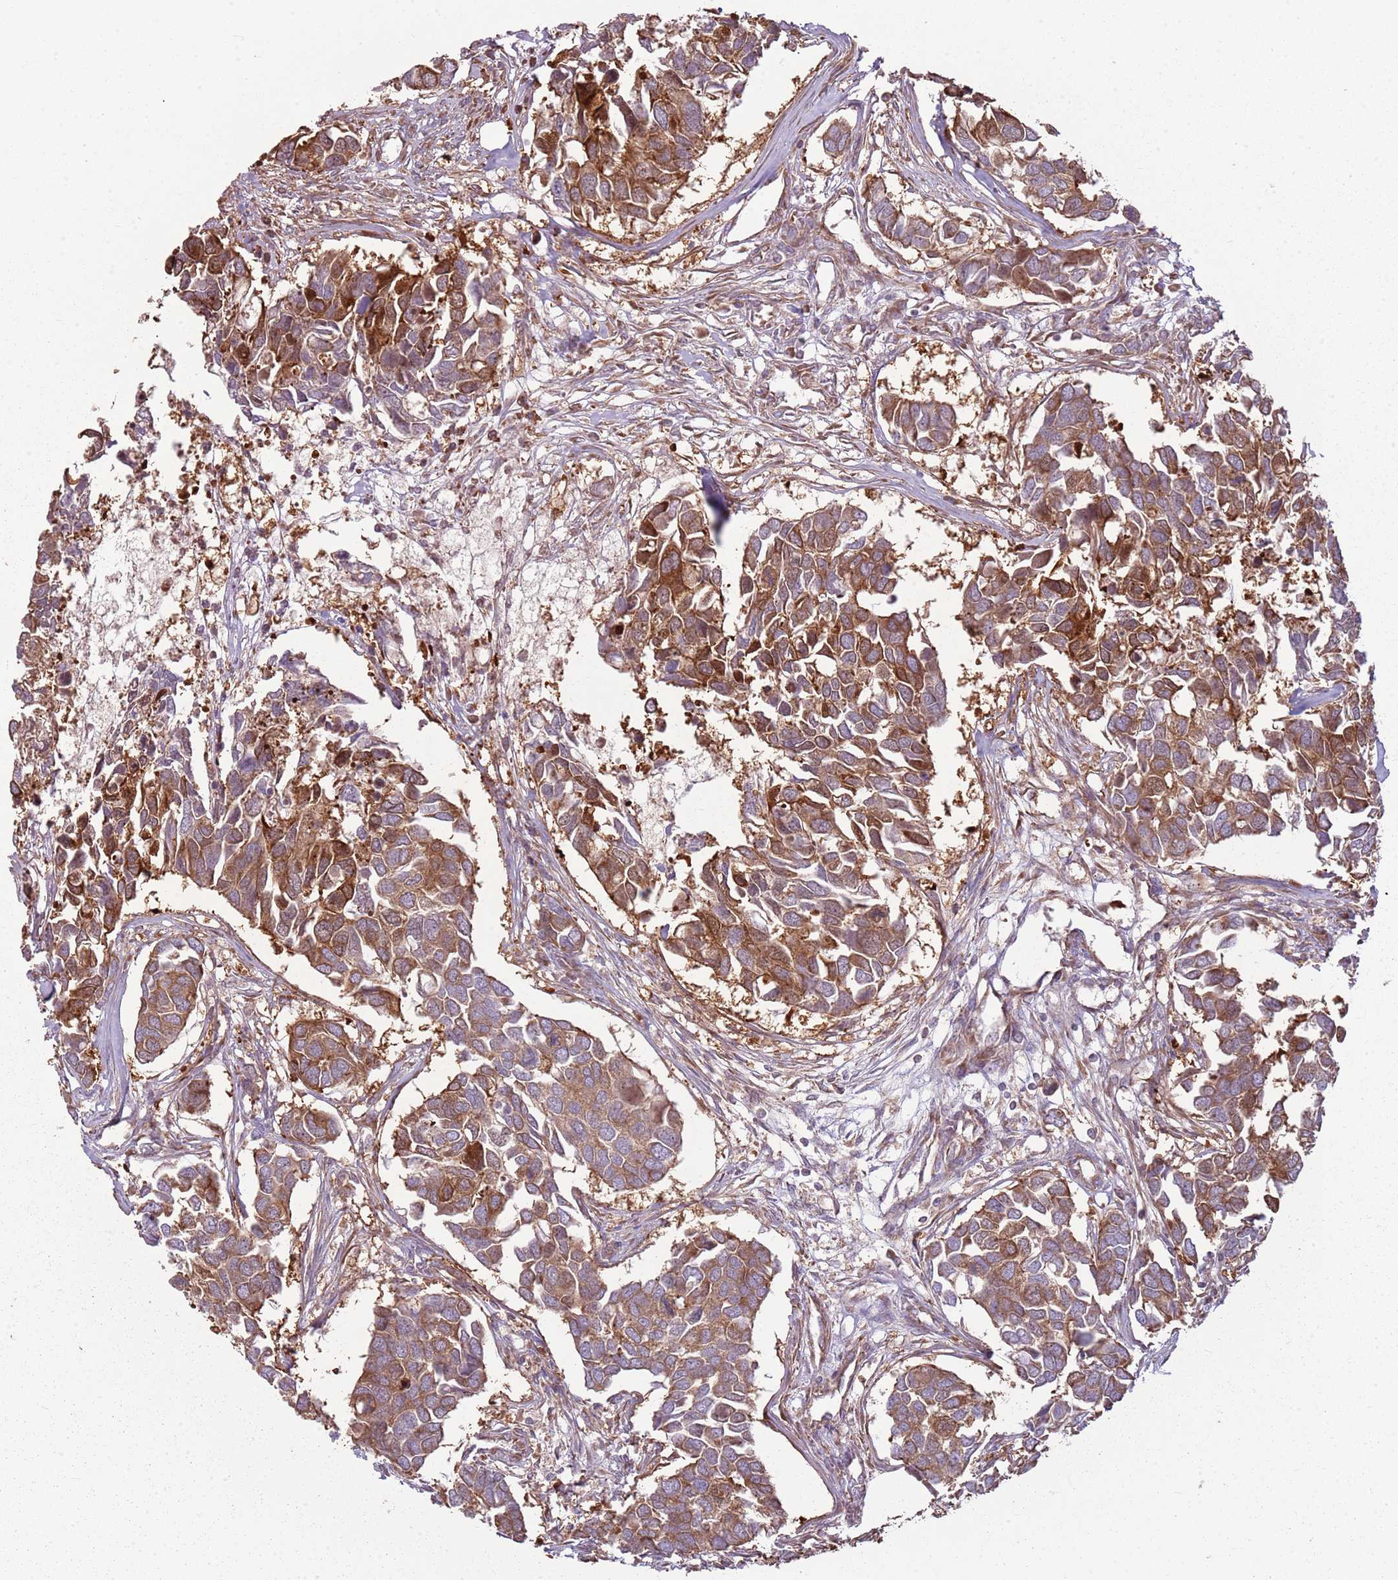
{"staining": {"intensity": "strong", "quantity": ">75%", "location": "cytoplasmic/membranous"}, "tissue": "breast cancer", "cell_type": "Tumor cells", "image_type": "cancer", "snomed": [{"axis": "morphology", "description": "Duct carcinoma"}, {"axis": "topography", "description": "Breast"}], "caption": "The image displays immunohistochemical staining of breast cancer (invasive ductal carcinoma). There is strong cytoplasmic/membranous positivity is present in about >75% of tumor cells. (Stains: DAB in brown, nuclei in blue, Microscopy: brightfield microscopy at high magnification).", "gene": "RPL21", "patient": {"sex": "female", "age": 83}}